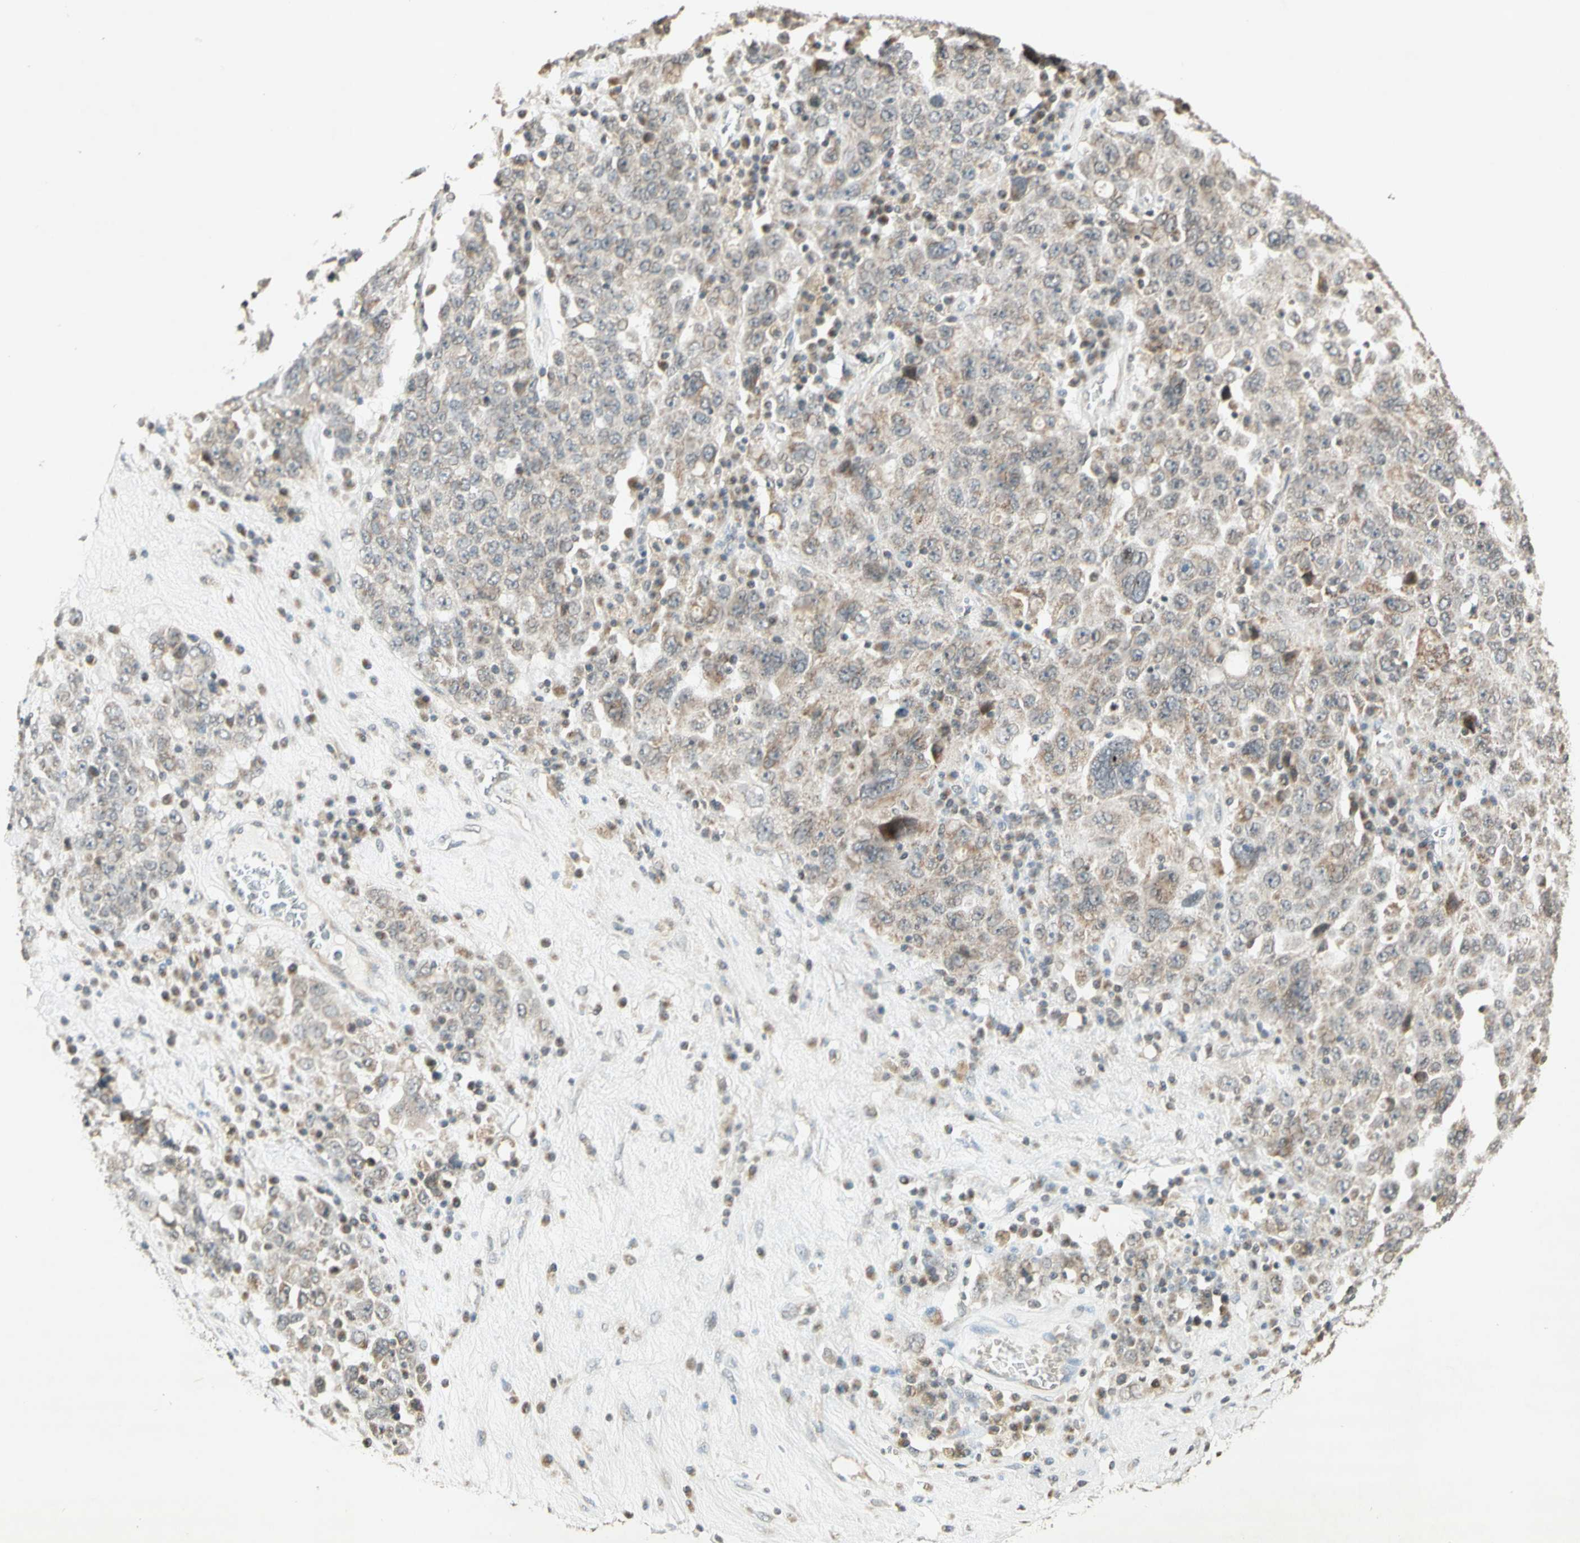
{"staining": {"intensity": "weak", "quantity": "25%-75%", "location": "cytoplasmic/membranous"}, "tissue": "ovarian cancer", "cell_type": "Tumor cells", "image_type": "cancer", "snomed": [{"axis": "morphology", "description": "Carcinoma, endometroid"}, {"axis": "topography", "description": "Ovary"}], "caption": "Immunohistochemistry (IHC) micrograph of neoplastic tissue: ovarian cancer (endometroid carcinoma) stained using immunohistochemistry exhibits low levels of weak protein expression localized specifically in the cytoplasmic/membranous of tumor cells, appearing as a cytoplasmic/membranous brown color.", "gene": "CCNI", "patient": {"sex": "female", "age": 62}}